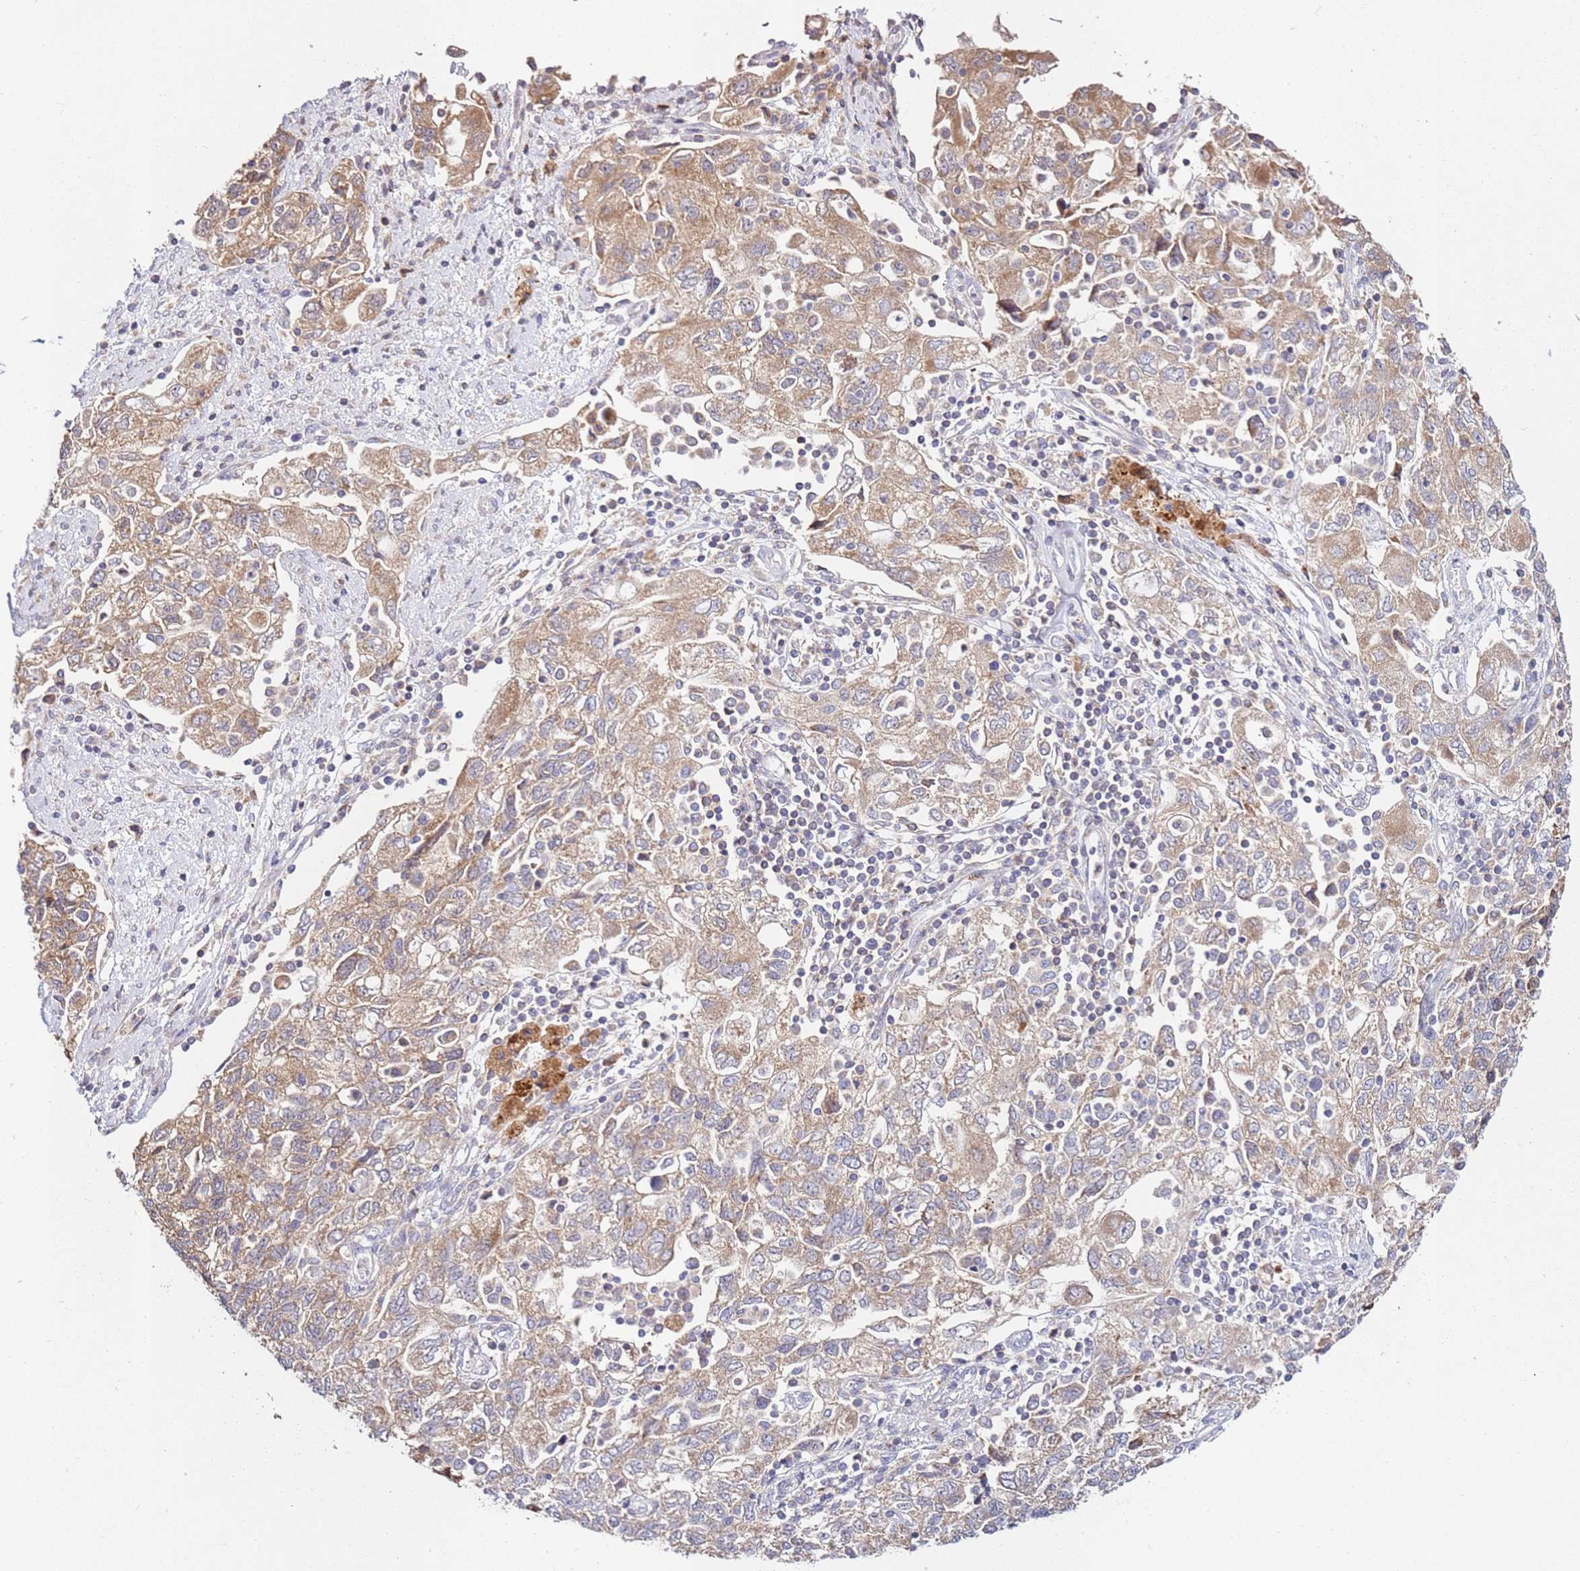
{"staining": {"intensity": "moderate", "quantity": ">75%", "location": "cytoplasmic/membranous"}, "tissue": "ovarian cancer", "cell_type": "Tumor cells", "image_type": "cancer", "snomed": [{"axis": "morphology", "description": "Carcinoma, NOS"}, {"axis": "morphology", "description": "Cystadenocarcinoma, serous, NOS"}, {"axis": "topography", "description": "Ovary"}], "caption": "Immunohistochemistry (IHC) image of ovarian serous cystadenocarcinoma stained for a protein (brown), which demonstrates medium levels of moderate cytoplasmic/membranous positivity in about >75% of tumor cells.", "gene": "CNOT9", "patient": {"sex": "female", "age": 69}}